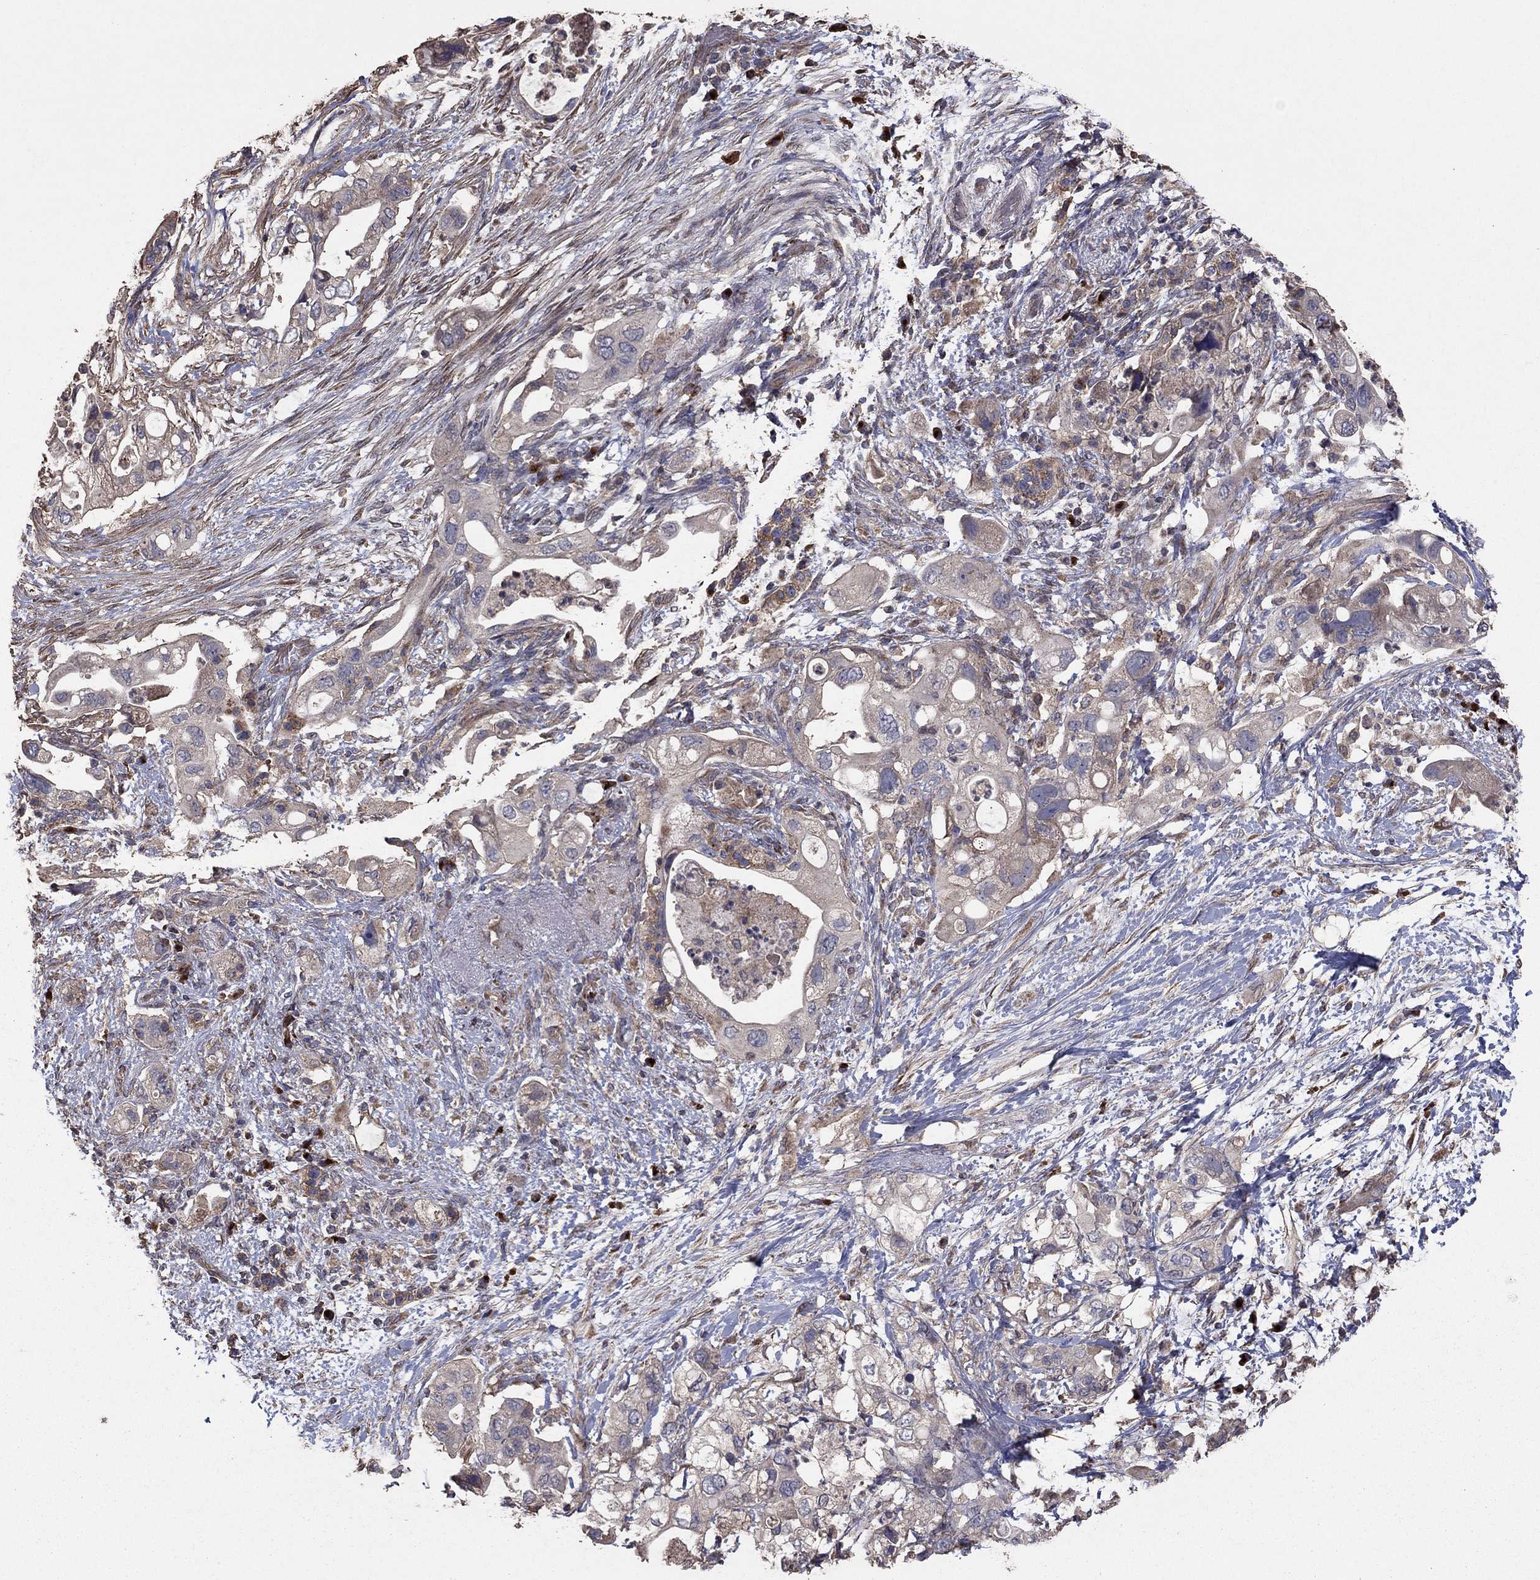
{"staining": {"intensity": "negative", "quantity": "none", "location": "none"}, "tissue": "pancreatic cancer", "cell_type": "Tumor cells", "image_type": "cancer", "snomed": [{"axis": "morphology", "description": "Adenocarcinoma, NOS"}, {"axis": "topography", "description": "Pancreas"}], "caption": "Immunohistochemistry (IHC) micrograph of pancreatic cancer stained for a protein (brown), which displays no expression in tumor cells.", "gene": "FLT4", "patient": {"sex": "female", "age": 72}}